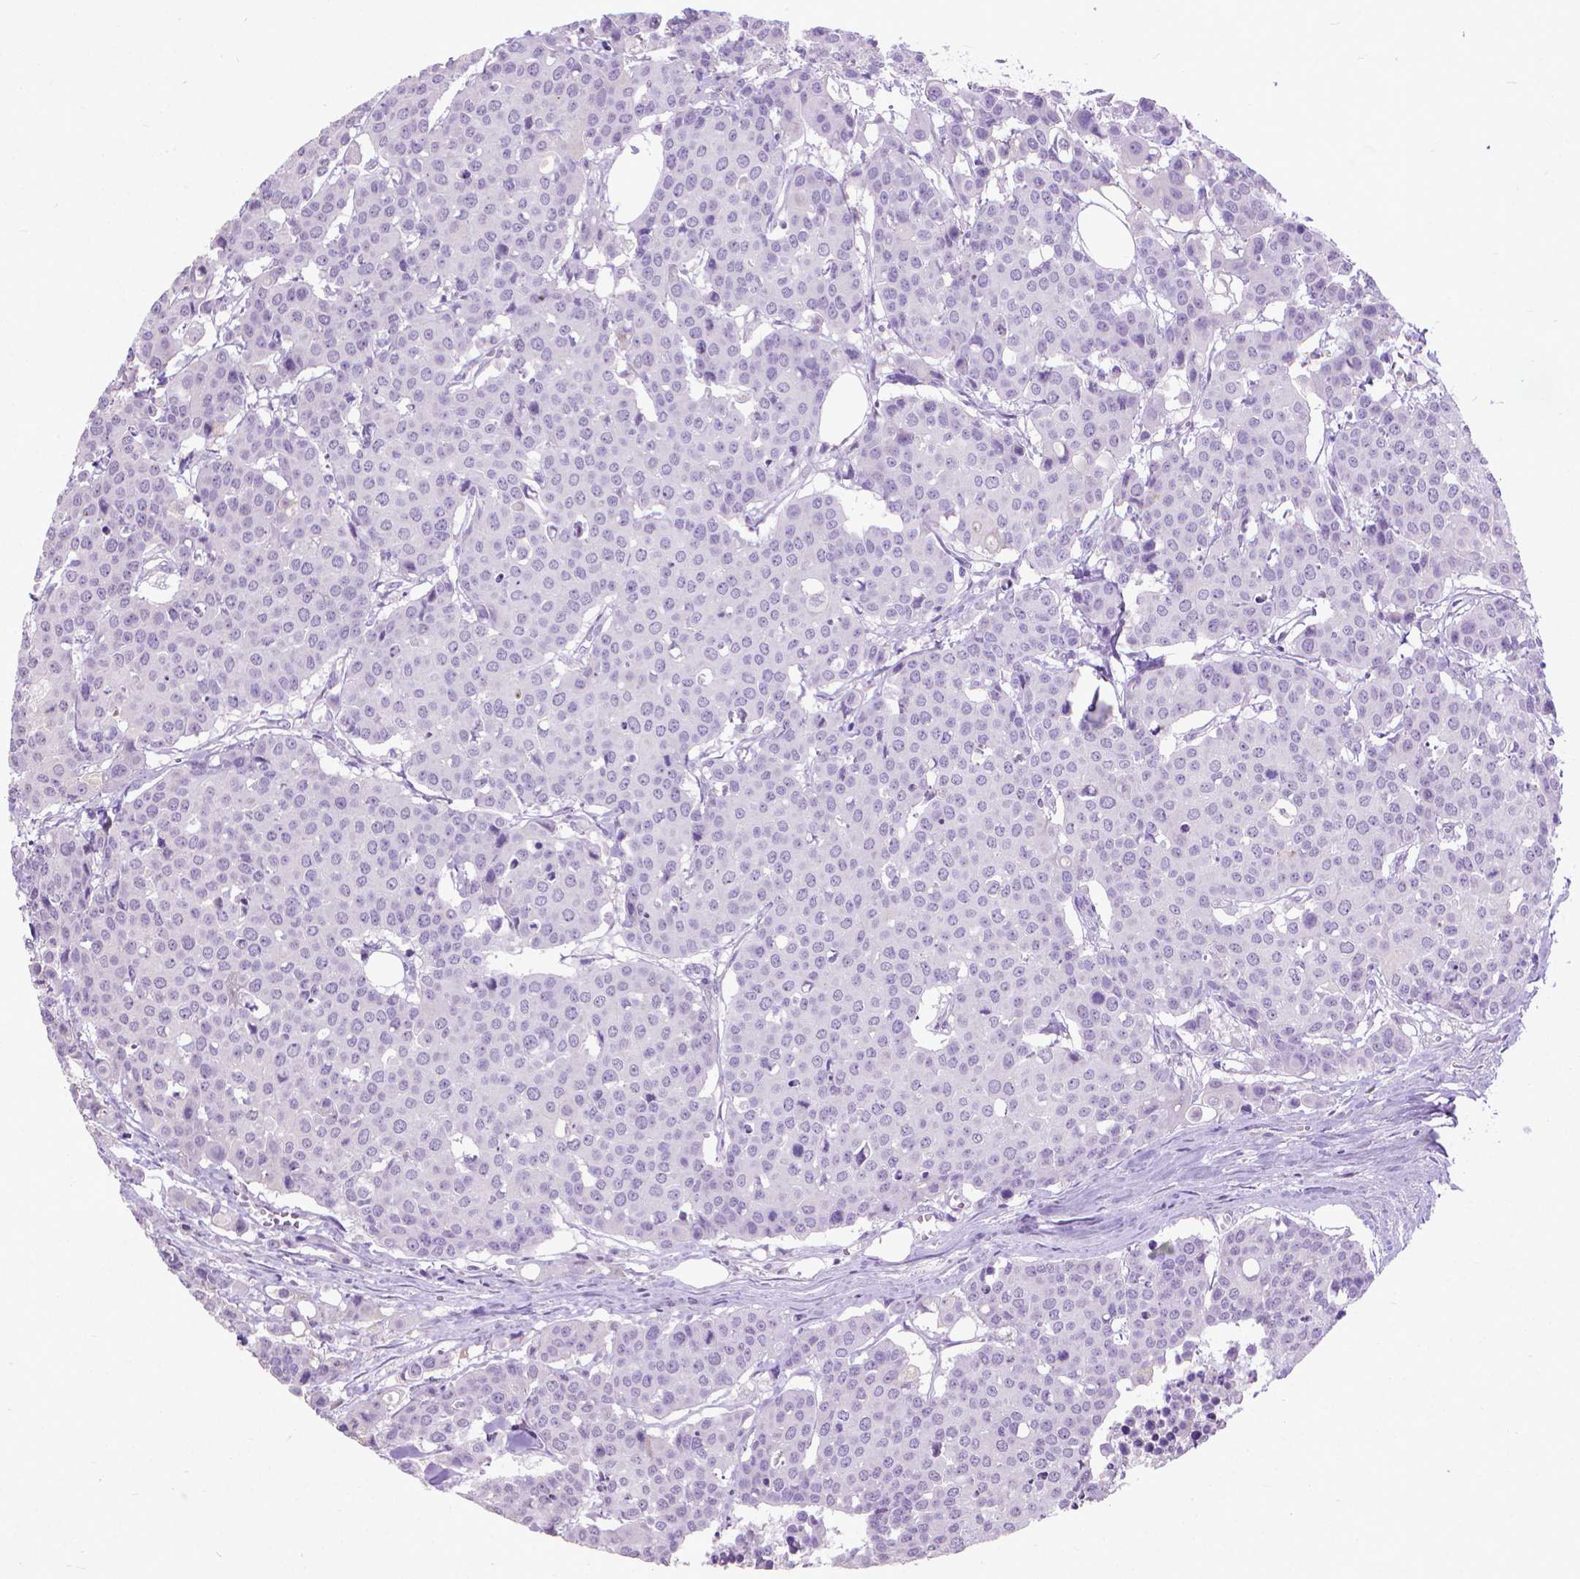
{"staining": {"intensity": "negative", "quantity": "none", "location": "none"}, "tissue": "carcinoid", "cell_type": "Tumor cells", "image_type": "cancer", "snomed": [{"axis": "morphology", "description": "Carcinoid, malignant, NOS"}, {"axis": "topography", "description": "Colon"}], "caption": "Histopathology image shows no protein expression in tumor cells of malignant carcinoid tissue.", "gene": "KRT5", "patient": {"sex": "male", "age": 81}}